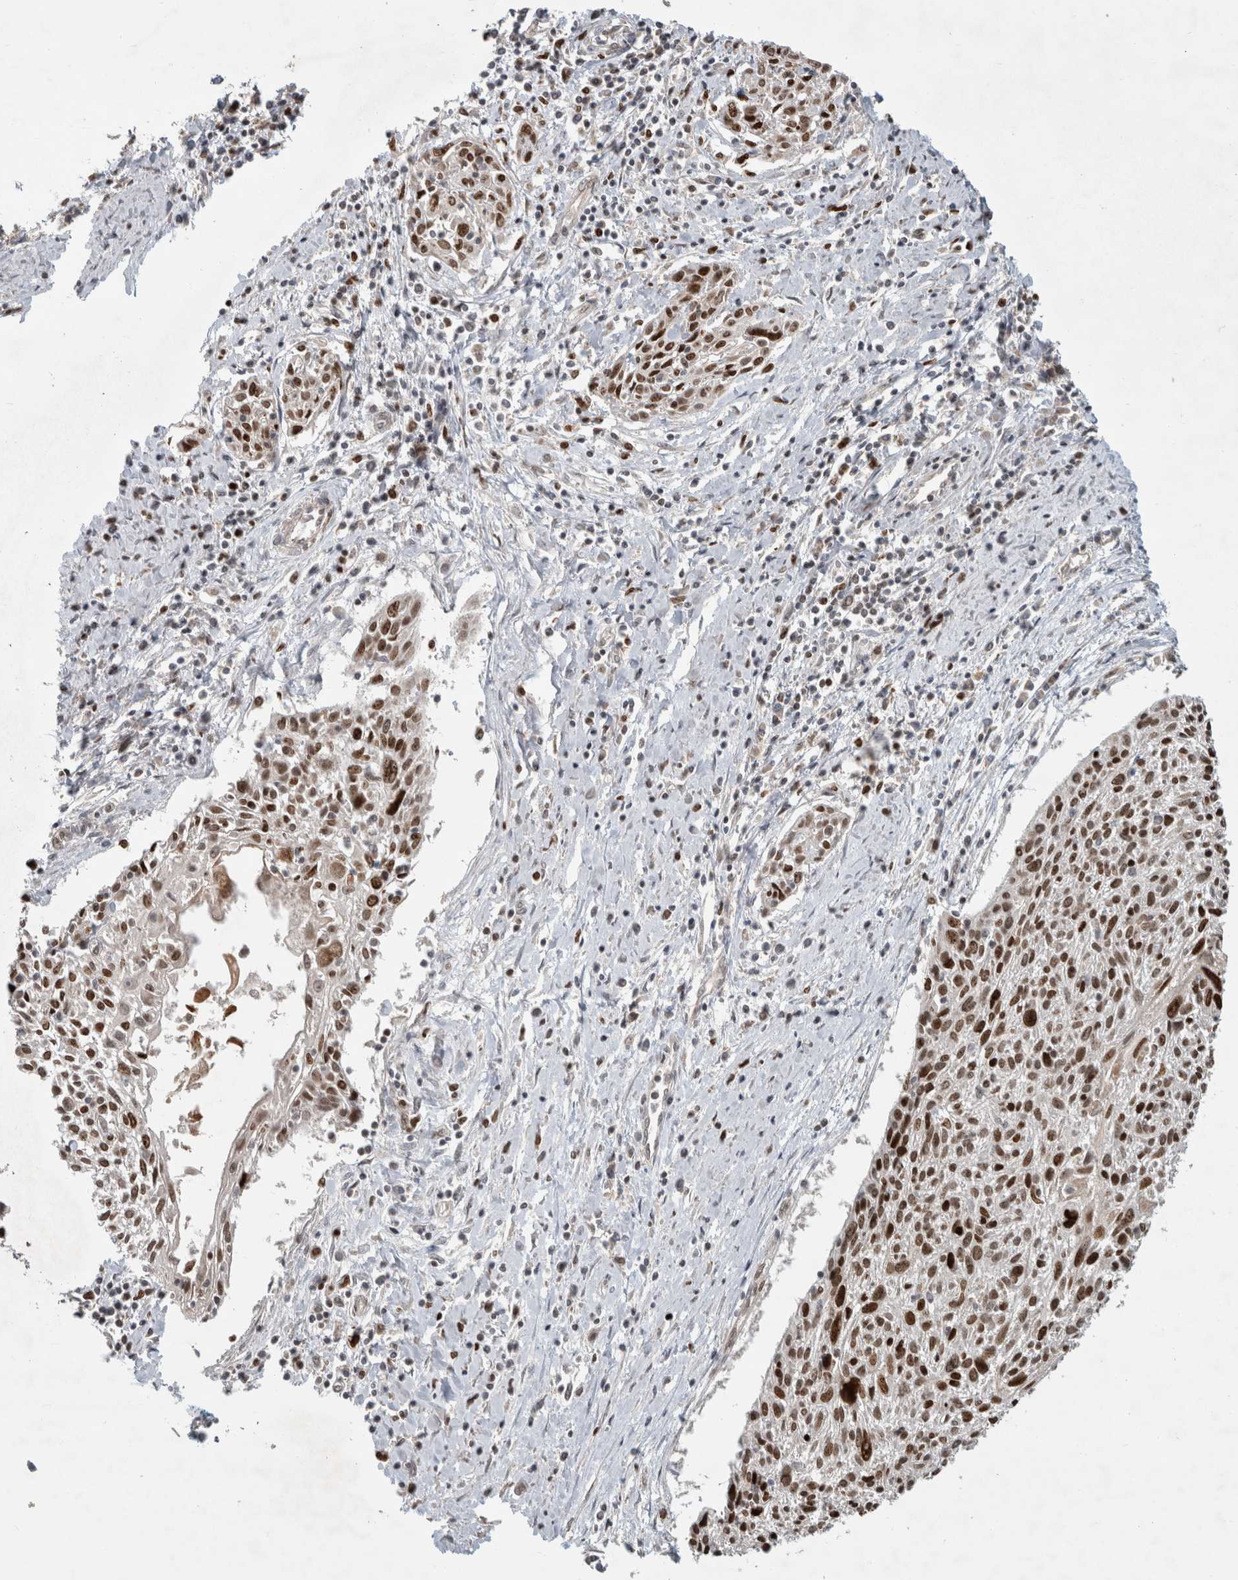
{"staining": {"intensity": "moderate", "quantity": ">75%", "location": "nuclear"}, "tissue": "cervical cancer", "cell_type": "Tumor cells", "image_type": "cancer", "snomed": [{"axis": "morphology", "description": "Squamous cell carcinoma, NOS"}, {"axis": "topography", "description": "Cervix"}], "caption": "High-magnification brightfield microscopy of squamous cell carcinoma (cervical) stained with DAB (3,3'-diaminobenzidine) (brown) and counterstained with hematoxylin (blue). tumor cells exhibit moderate nuclear positivity is appreciated in about>75% of cells.", "gene": "INSRR", "patient": {"sex": "female", "age": 51}}